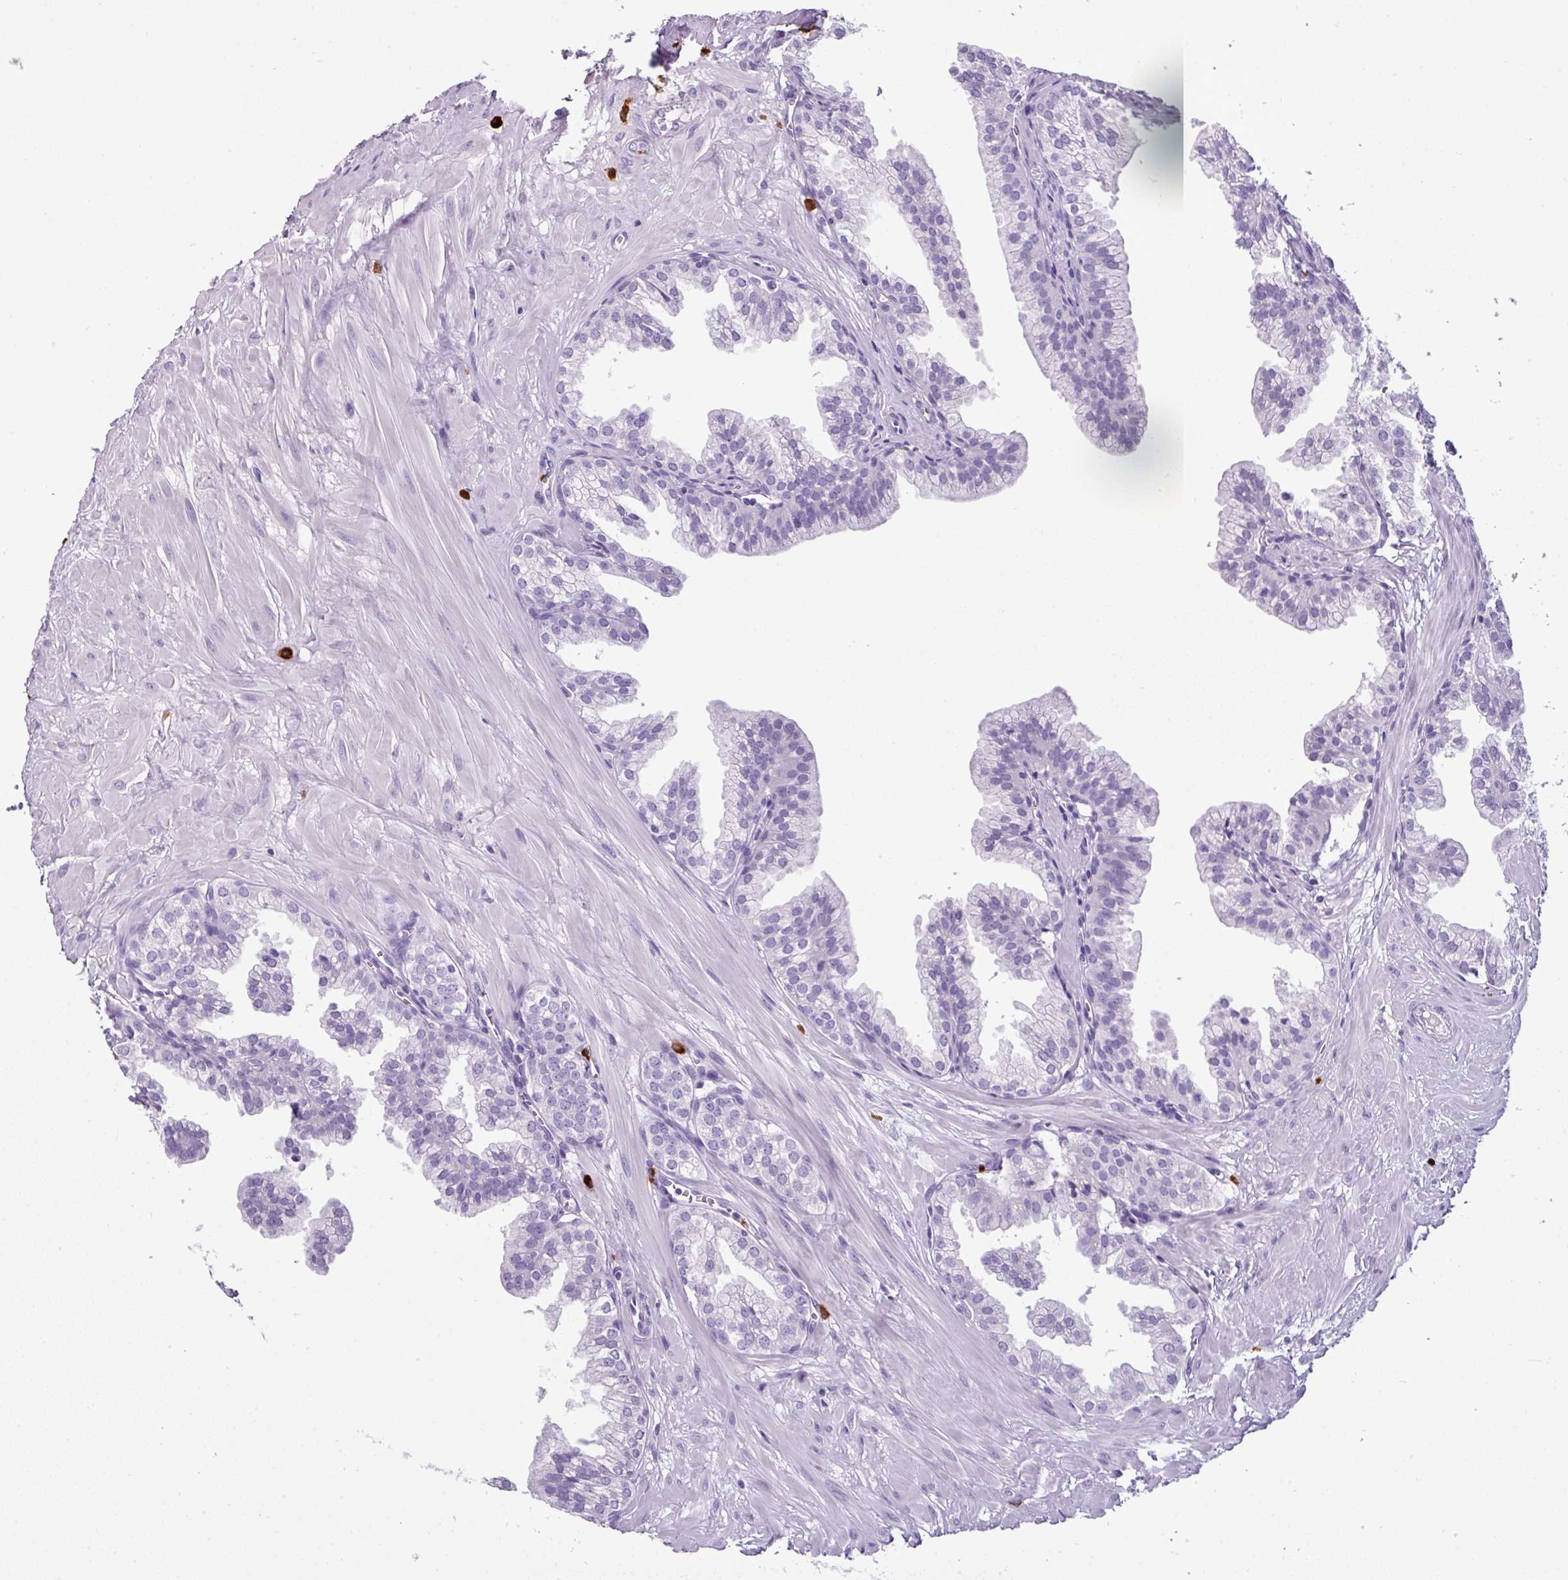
{"staining": {"intensity": "negative", "quantity": "none", "location": "none"}, "tissue": "prostate", "cell_type": "Glandular cells", "image_type": "normal", "snomed": [{"axis": "morphology", "description": "Normal tissue, NOS"}, {"axis": "topography", "description": "Prostate"}, {"axis": "topography", "description": "Peripheral nerve tissue"}], "caption": "This is a micrograph of immunohistochemistry (IHC) staining of normal prostate, which shows no positivity in glandular cells. (DAB IHC, high magnification).", "gene": "CTSG", "patient": {"sex": "male", "age": 55}}